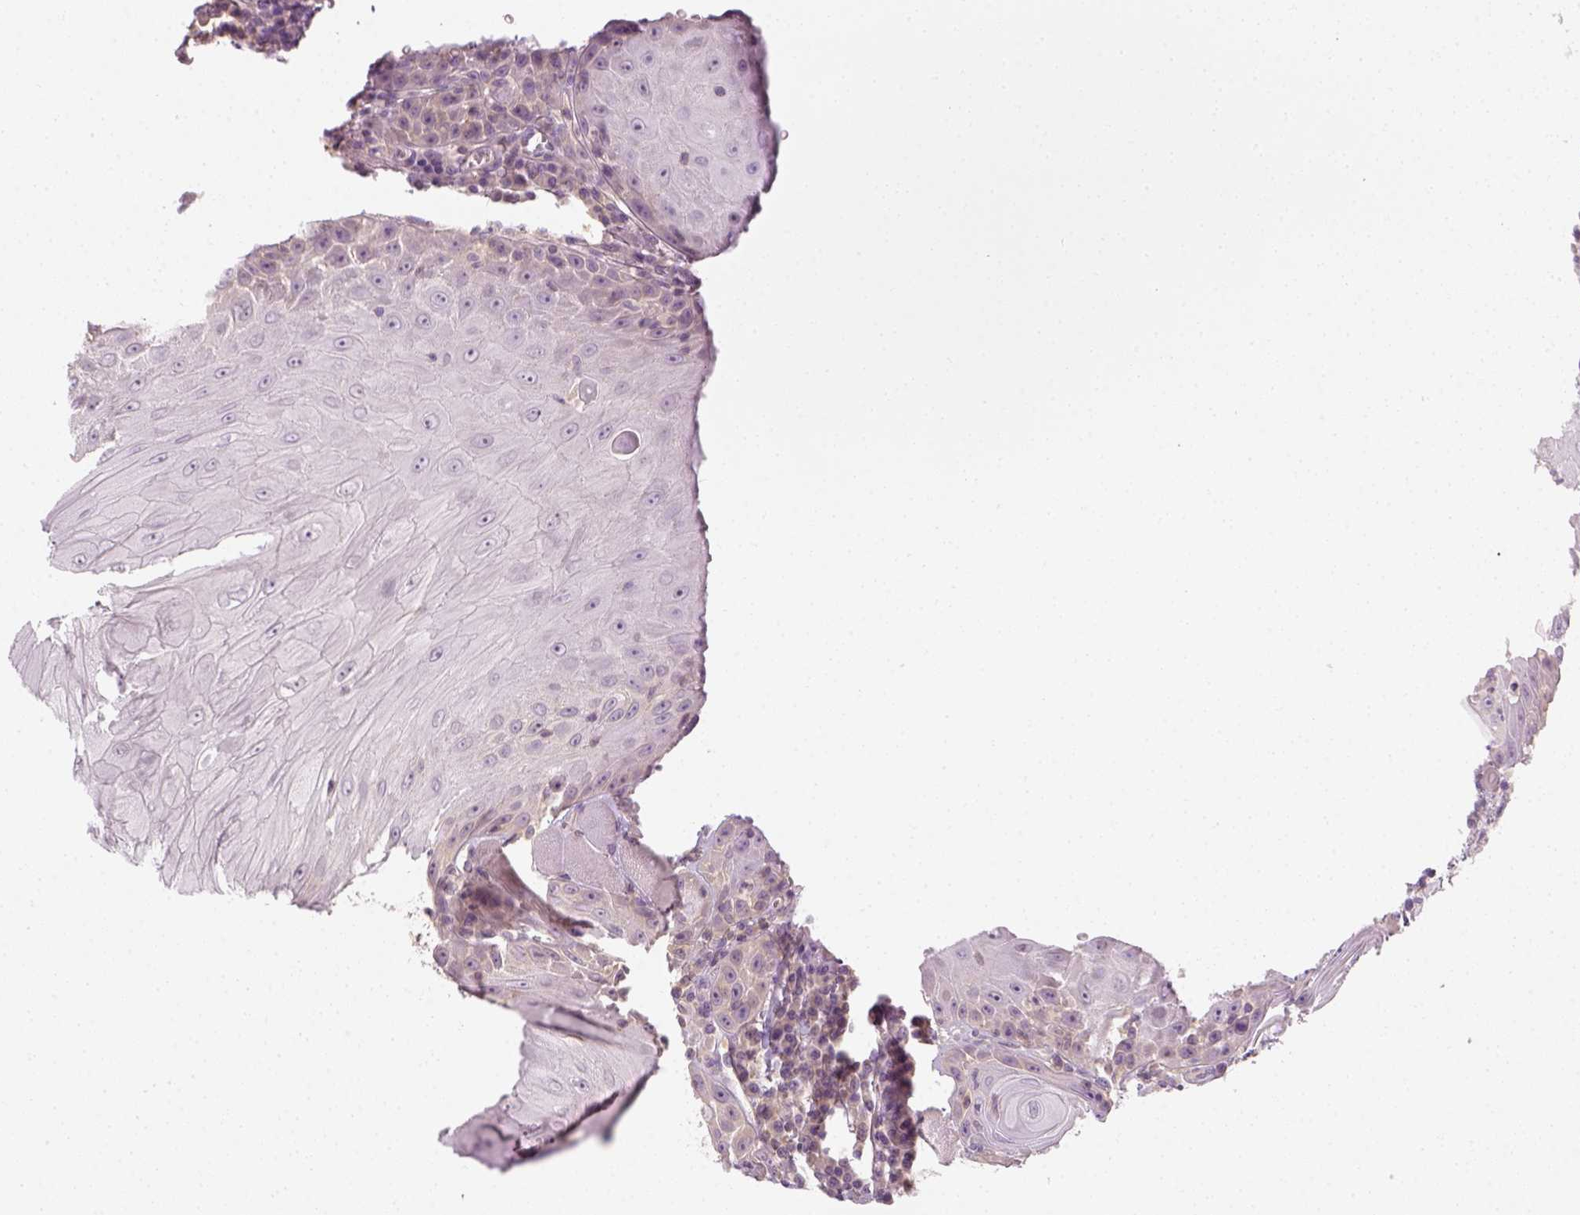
{"staining": {"intensity": "negative", "quantity": "none", "location": "none"}, "tissue": "head and neck cancer", "cell_type": "Tumor cells", "image_type": "cancer", "snomed": [{"axis": "morphology", "description": "Squamous cell carcinoma, NOS"}, {"axis": "topography", "description": "Head-Neck"}], "caption": "Head and neck cancer (squamous cell carcinoma) was stained to show a protein in brown. There is no significant expression in tumor cells.", "gene": "EPHB1", "patient": {"sex": "male", "age": 52}}